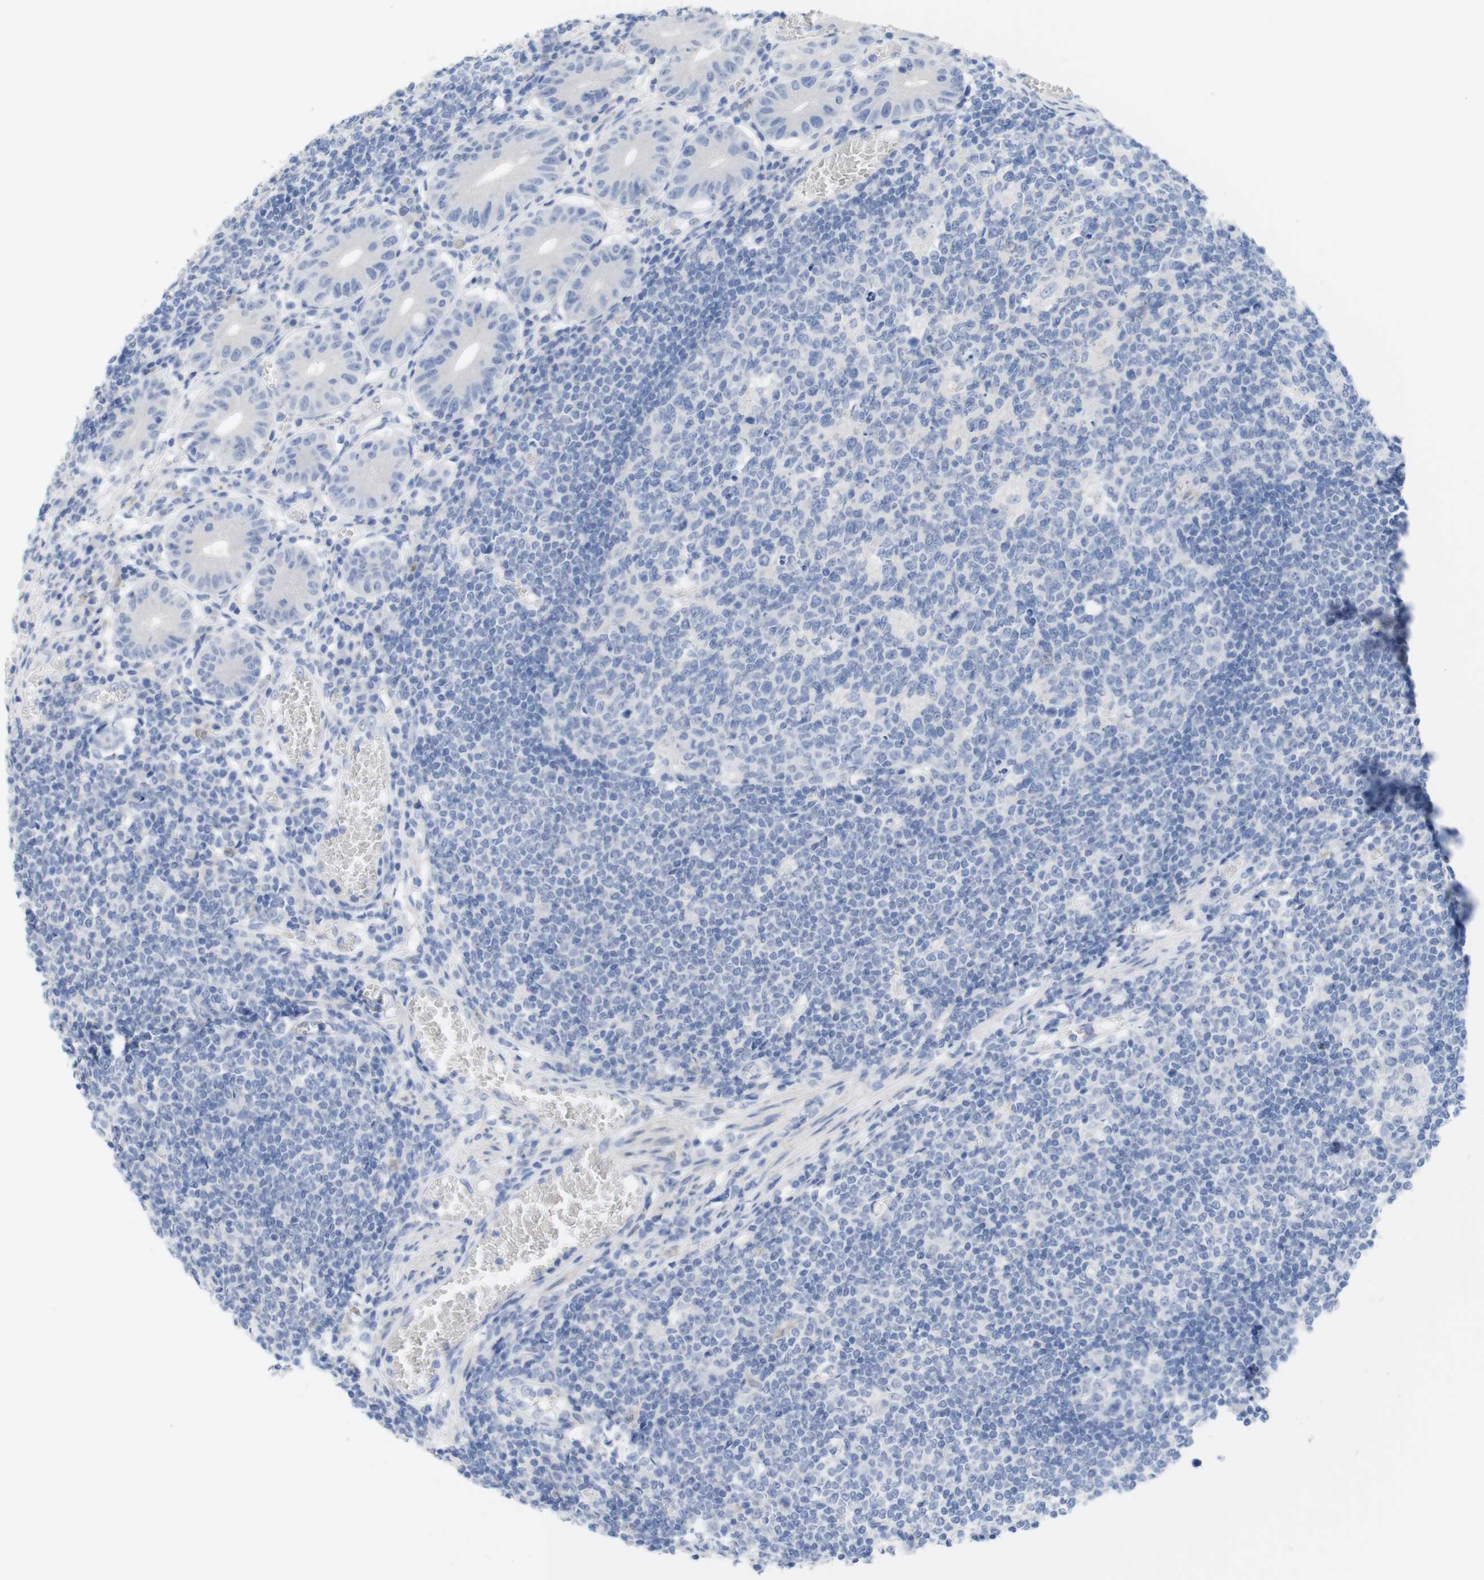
{"staining": {"intensity": "negative", "quantity": "none", "location": "none"}, "tissue": "small intestine", "cell_type": "Glandular cells", "image_type": "normal", "snomed": [{"axis": "morphology", "description": "Normal tissue, NOS"}, {"axis": "morphology", "description": "Cystadenocarcinoma, serous, Metastatic site"}, {"axis": "topography", "description": "Small intestine"}], "caption": "This is an immunohistochemistry image of unremarkable small intestine. There is no expression in glandular cells.", "gene": "PNMA1", "patient": {"sex": "female", "age": 61}}